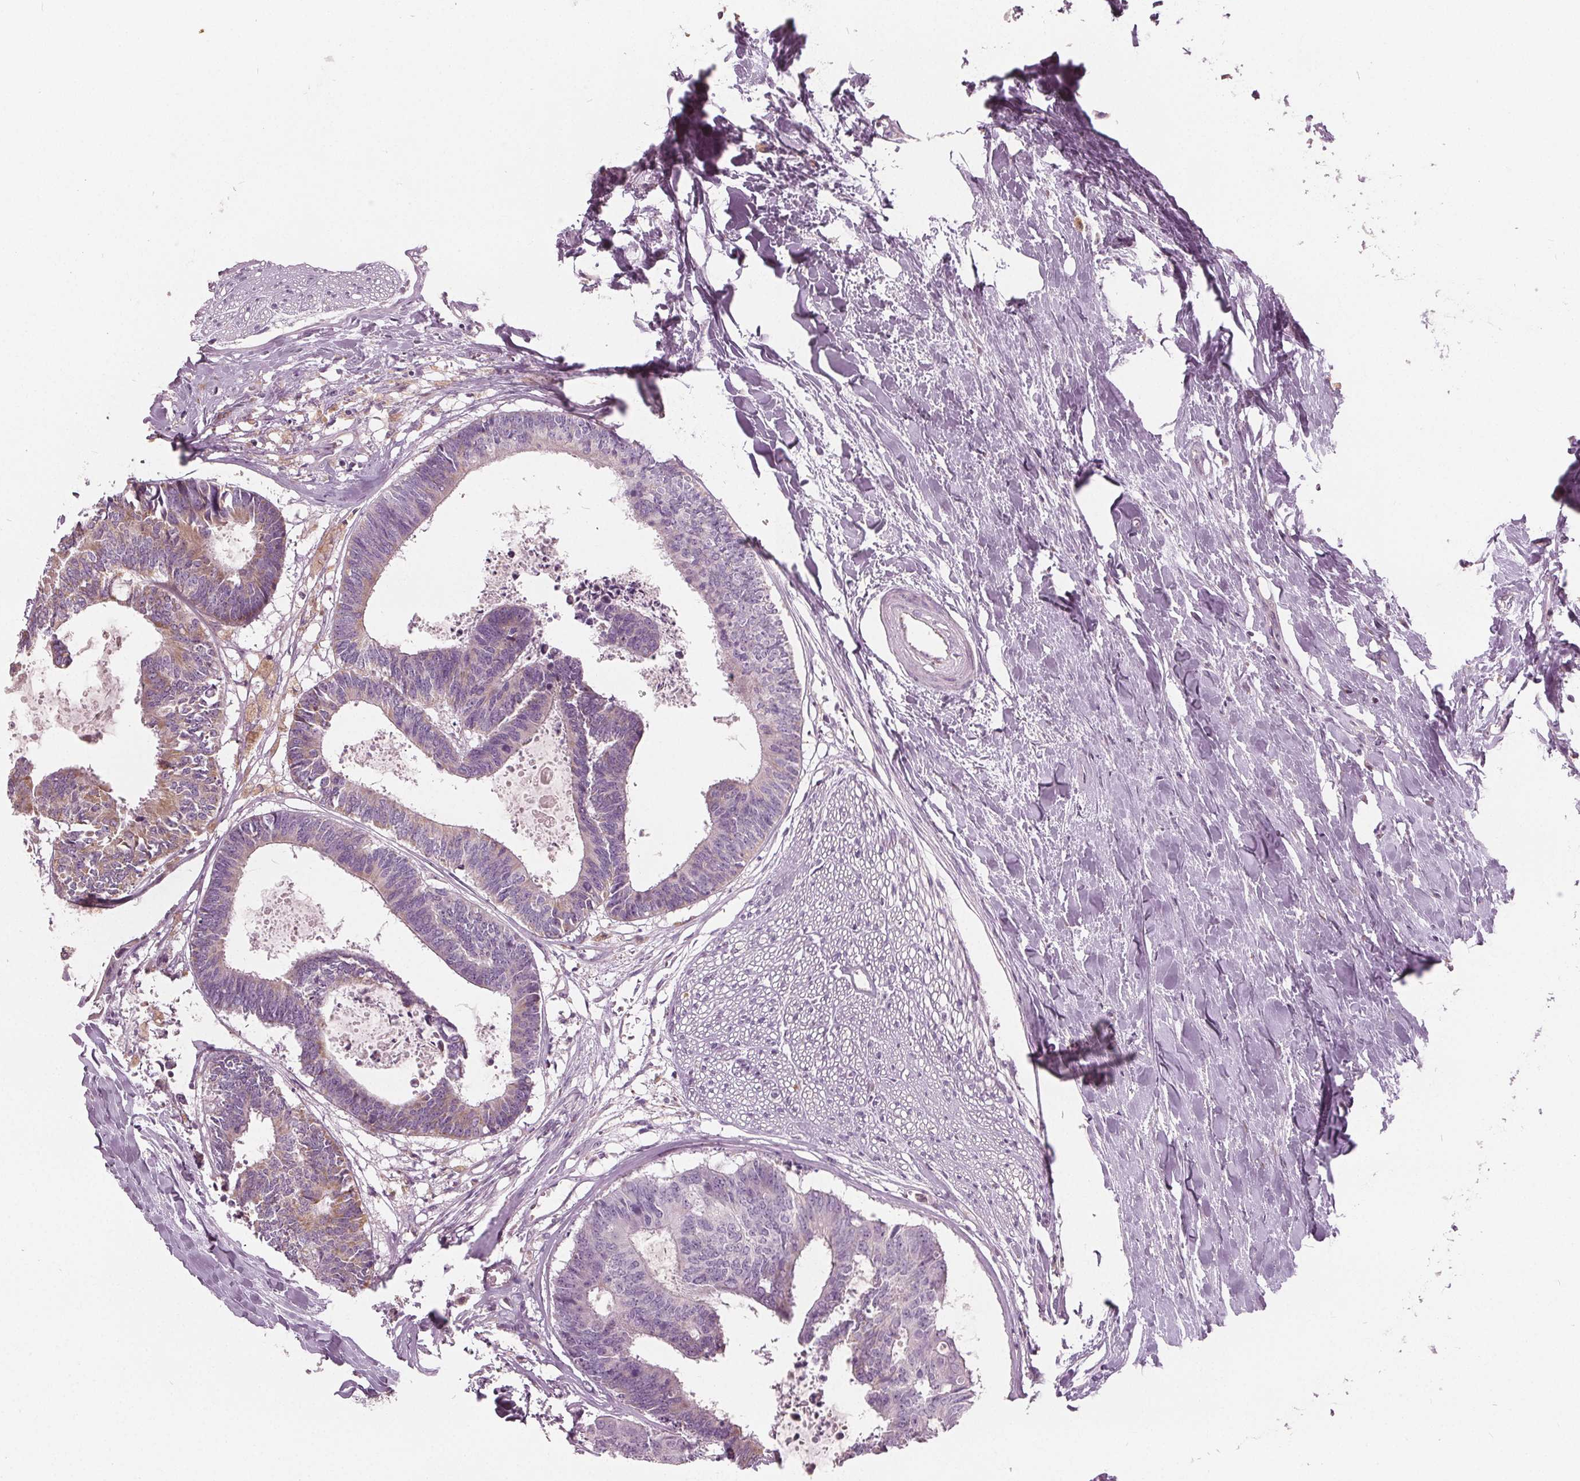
{"staining": {"intensity": "weak", "quantity": "25%-75%", "location": "cytoplasmic/membranous"}, "tissue": "colorectal cancer", "cell_type": "Tumor cells", "image_type": "cancer", "snomed": [{"axis": "morphology", "description": "Adenocarcinoma, NOS"}, {"axis": "topography", "description": "Colon"}, {"axis": "topography", "description": "Rectum"}], "caption": "Immunohistochemical staining of colorectal cancer shows low levels of weak cytoplasmic/membranous expression in approximately 25%-75% of tumor cells.", "gene": "ECI2", "patient": {"sex": "male", "age": 57}}